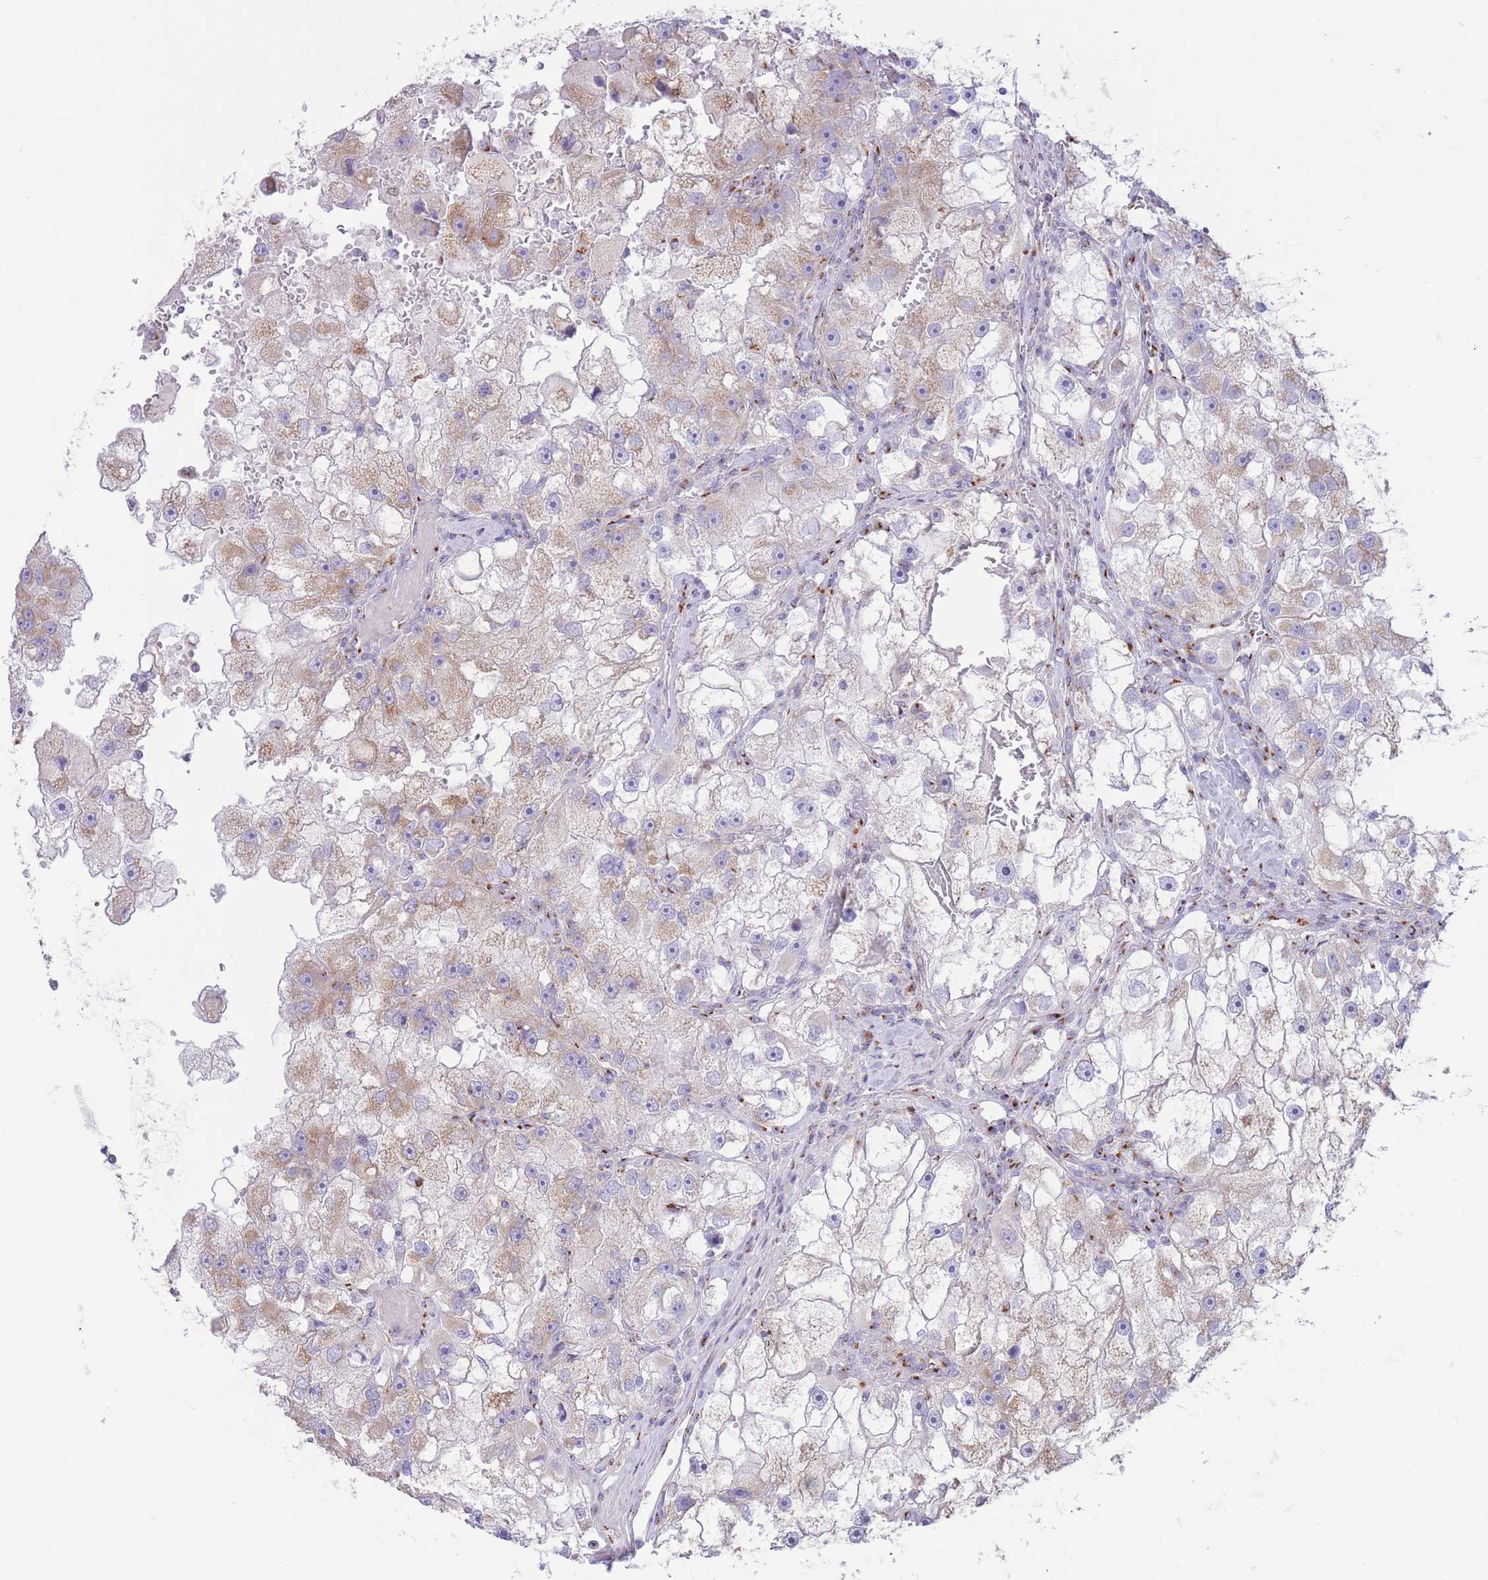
{"staining": {"intensity": "moderate", "quantity": "25%-75%", "location": "cytoplasmic/membranous"}, "tissue": "renal cancer", "cell_type": "Tumor cells", "image_type": "cancer", "snomed": [{"axis": "morphology", "description": "Adenocarcinoma, NOS"}, {"axis": "topography", "description": "Kidney"}], "caption": "Human renal cancer (adenocarcinoma) stained for a protein (brown) exhibits moderate cytoplasmic/membranous positive staining in about 25%-75% of tumor cells.", "gene": "MPND", "patient": {"sex": "male", "age": 63}}